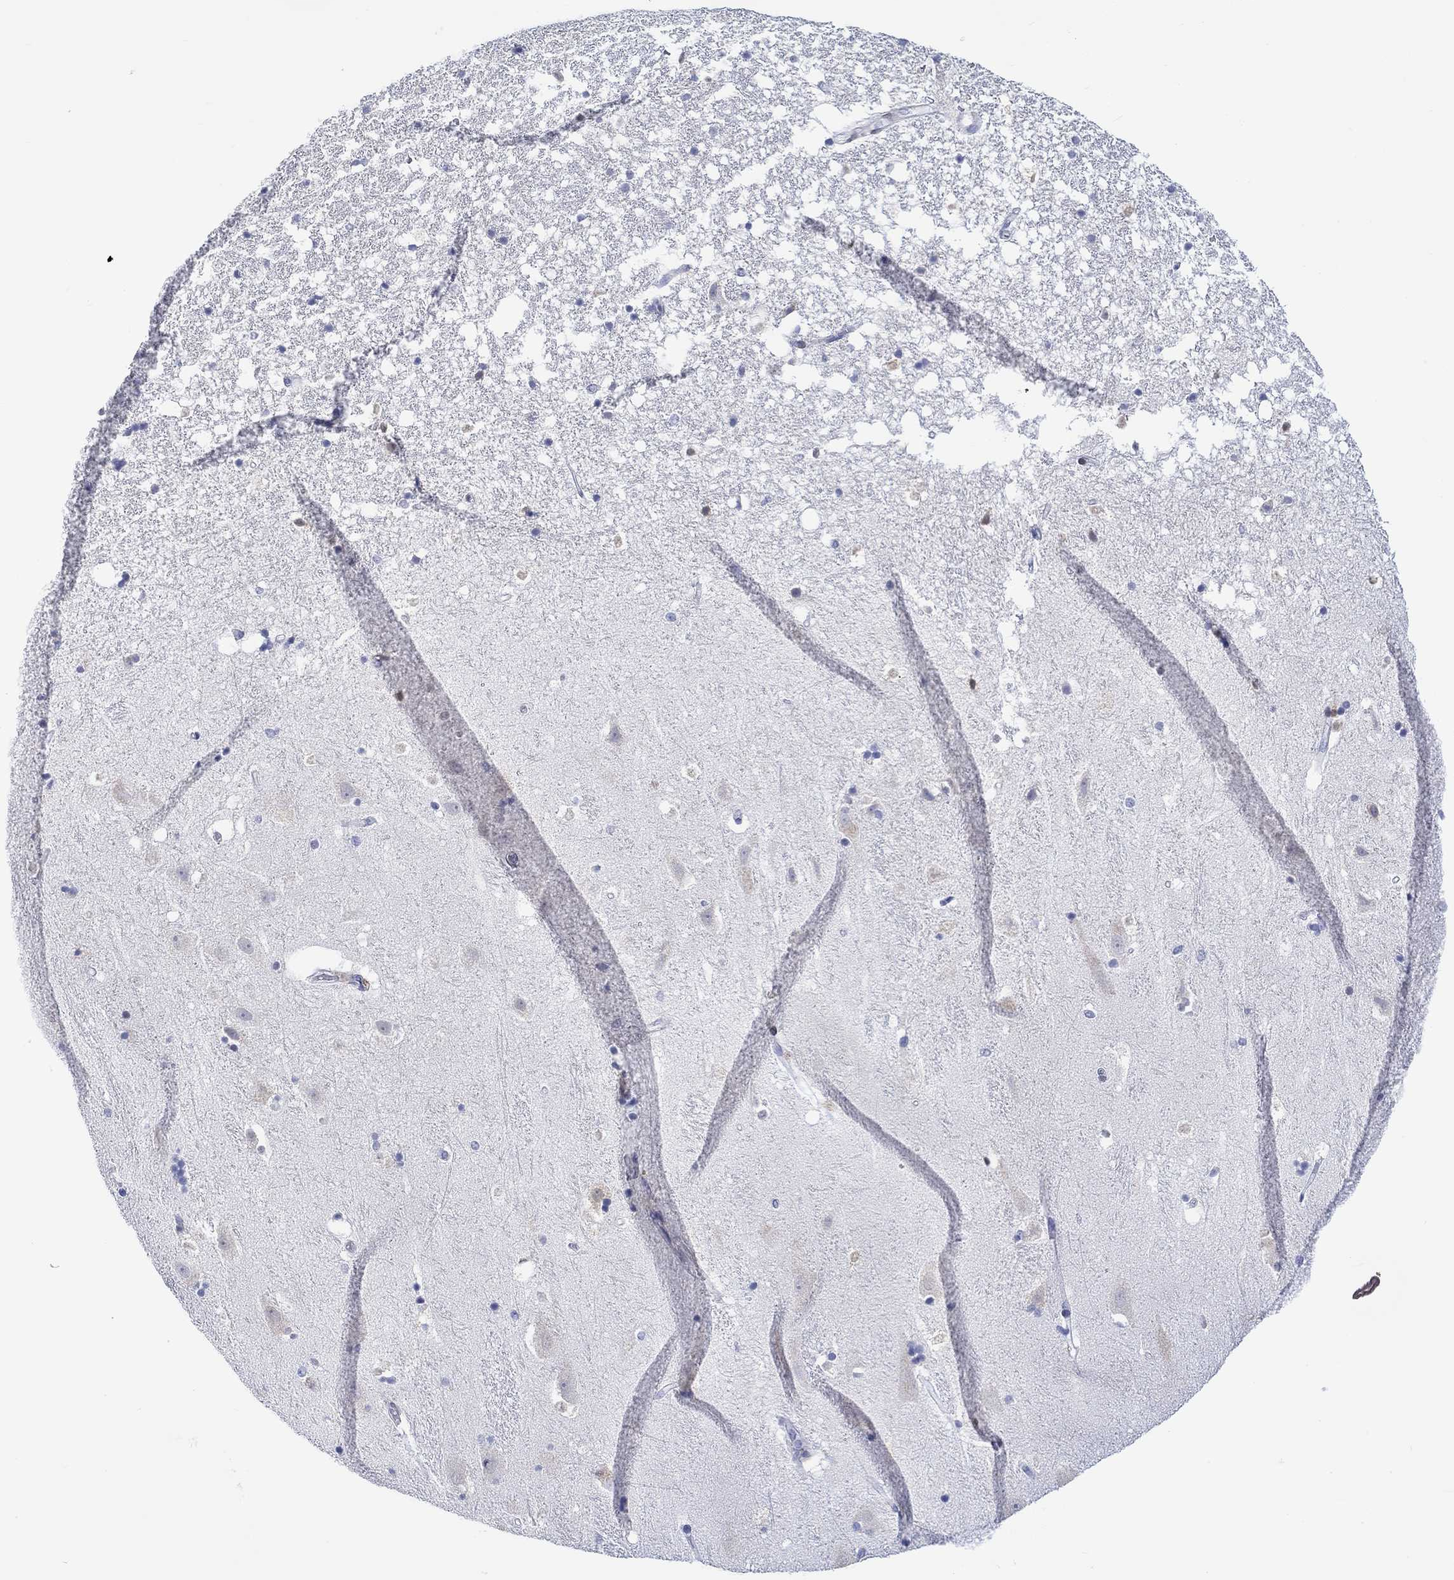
{"staining": {"intensity": "strong", "quantity": "<25%", "location": "nuclear"}, "tissue": "hippocampus", "cell_type": "Glial cells", "image_type": "normal", "snomed": [{"axis": "morphology", "description": "Normal tissue, NOS"}, {"axis": "topography", "description": "Hippocampus"}], "caption": "Immunohistochemical staining of benign hippocampus displays medium levels of strong nuclear positivity in approximately <25% of glial cells. (DAB (3,3'-diaminobenzidine) IHC with brightfield microscopy, high magnification).", "gene": "MSI1", "patient": {"sex": "male", "age": 49}}